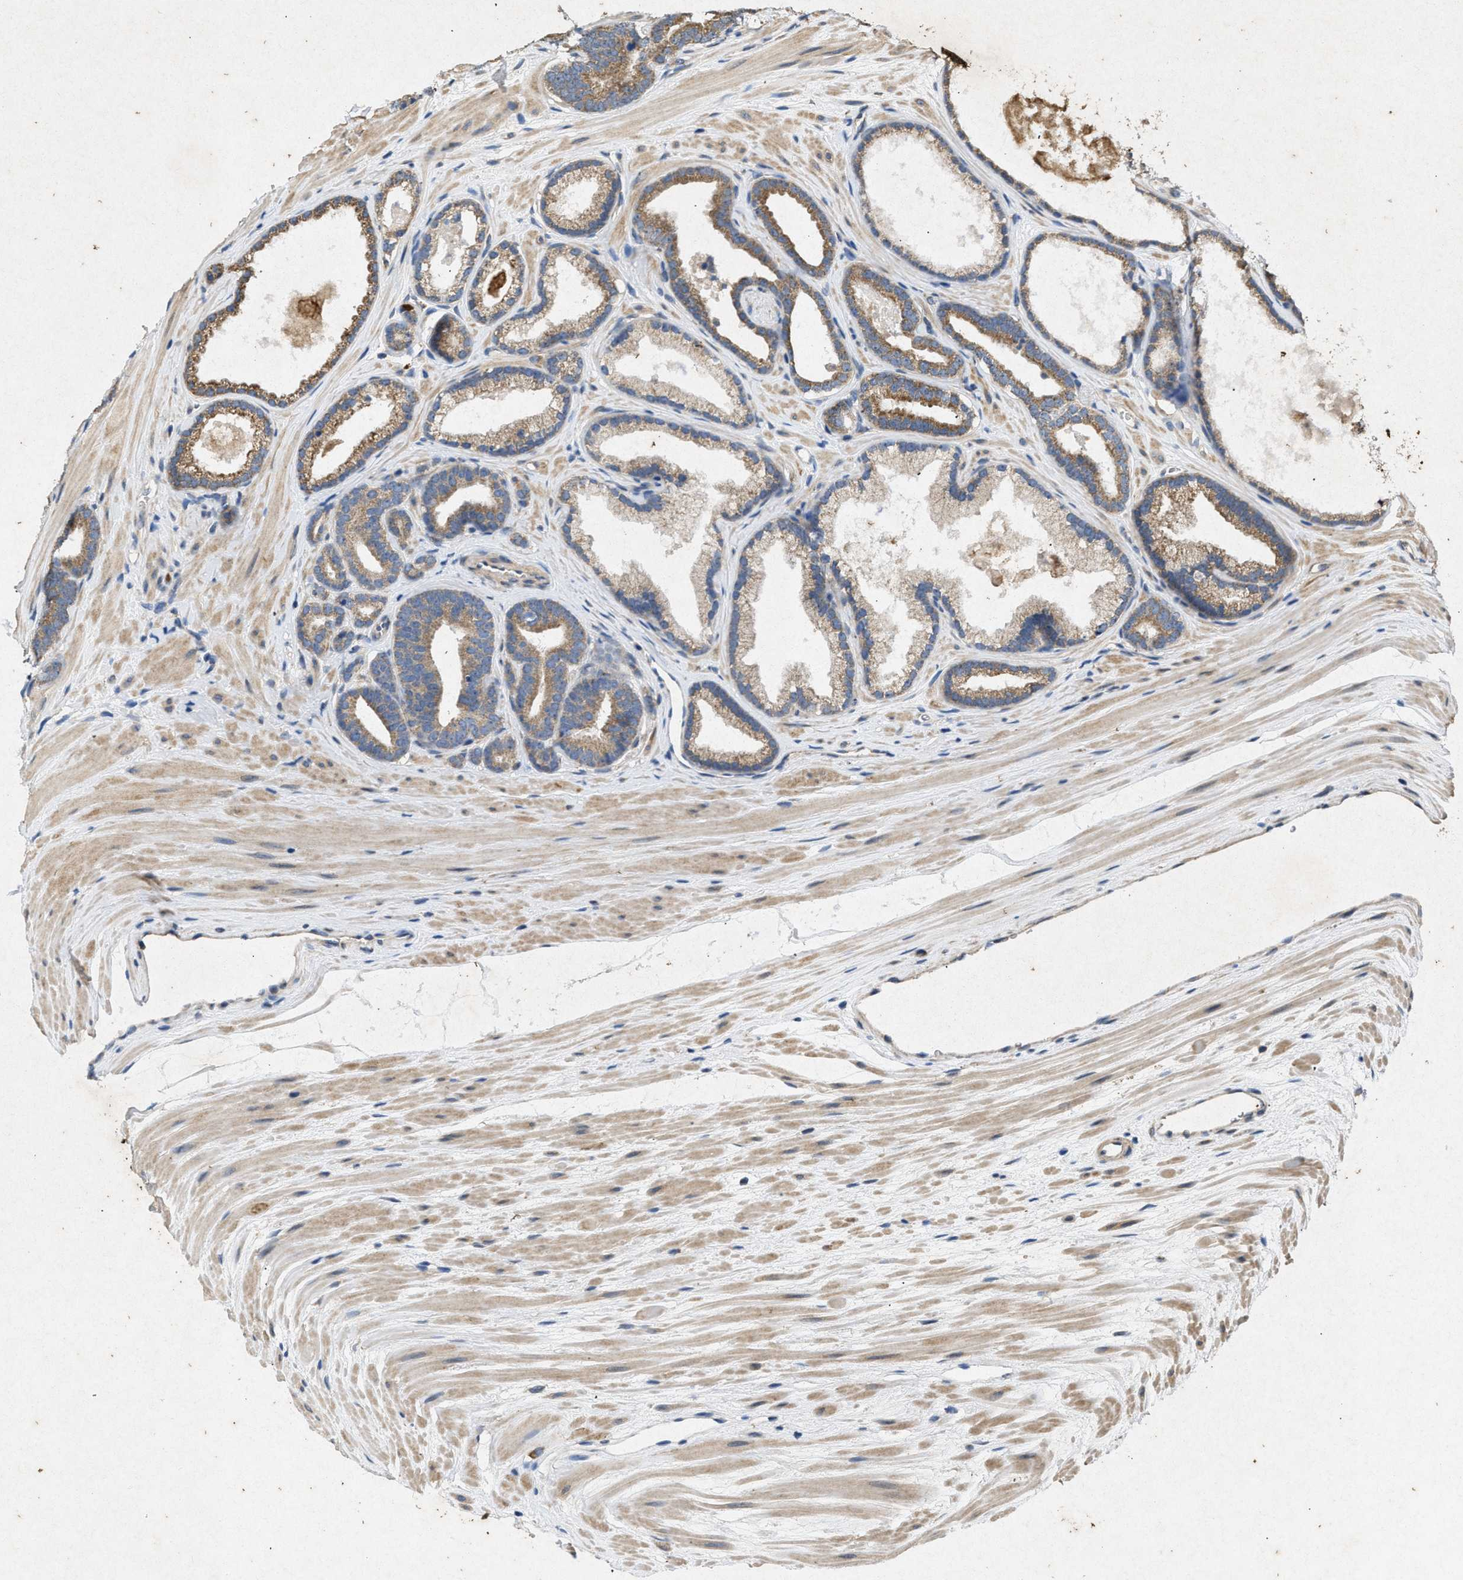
{"staining": {"intensity": "moderate", "quantity": ">75%", "location": "cytoplasmic/membranous"}, "tissue": "prostate cancer", "cell_type": "Tumor cells", "image_type": "cancer", "snomed": [{"axis": "morphology", "description": "Adenocarcinoma, High grade"}, {"axis": "topography", "description": "Prostate"}], "caption": "IHC image of prostate adenocarcinoma (high-grade) stained for a protein (brown), which exhibits medium levels of moderate cytoplasmic/membranous staining in approximately >75% of tumor cells.", "gene": "PRKG2", "patient": {"sex": "male", "age": 60}}